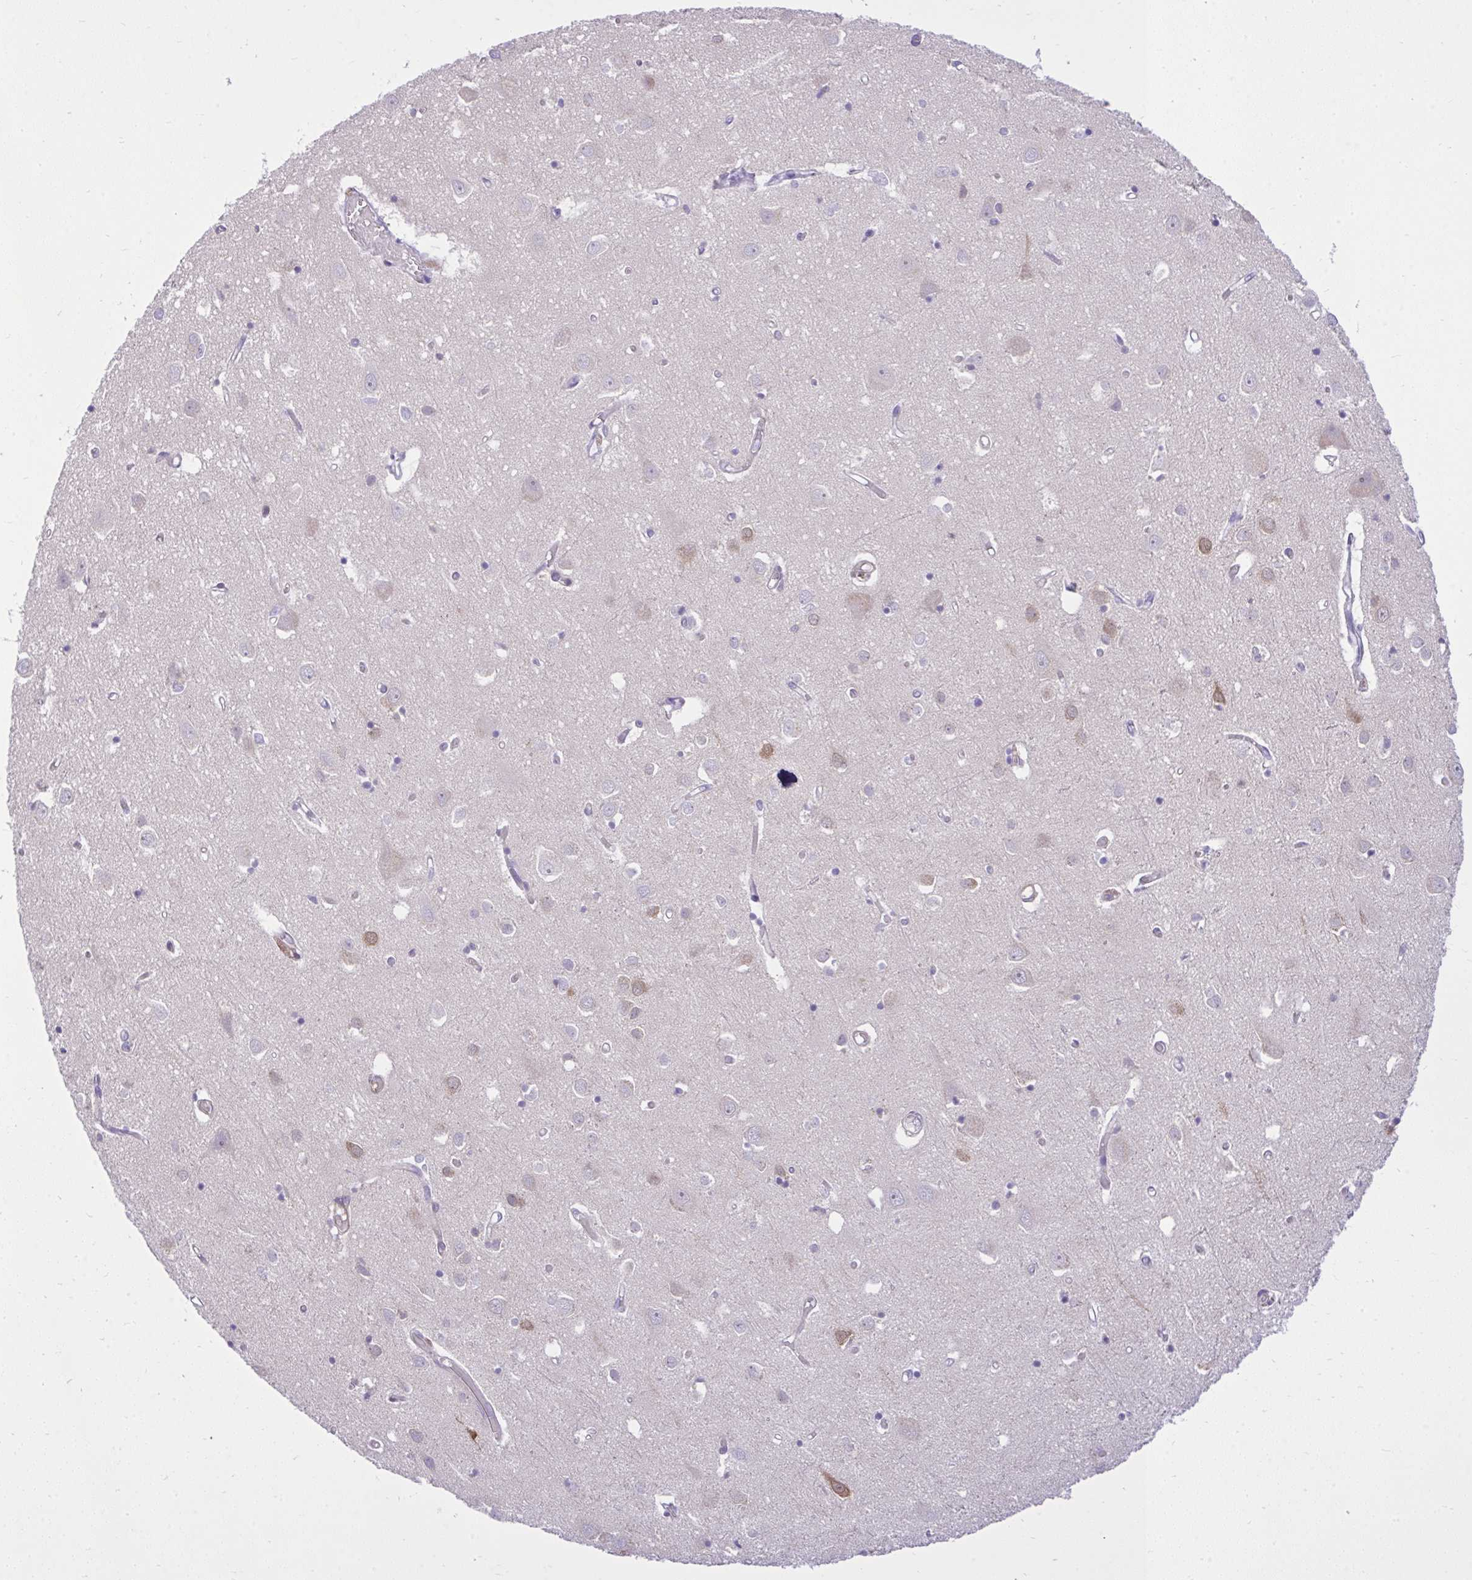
{"staining": {"intensity": "negative", "quantity": "none", "location": "none"}, "tissue": "cerebral cortex", "cell_type": "Endothelial cells", "image_type": "normal", "snomed": [{"axis": "morphology", "description": "Normal tissue, NOS"}, {"axis": "topography", "description": "Cerebral cortex"}], "caption": "Endothelial cells show no significant protein expression in benign cerebral cortex. (Brightfield microscopy of DAB IHC at high magnification).", "gene": "GPRIN3", "patient": {"sex": "male", "age": 70}}